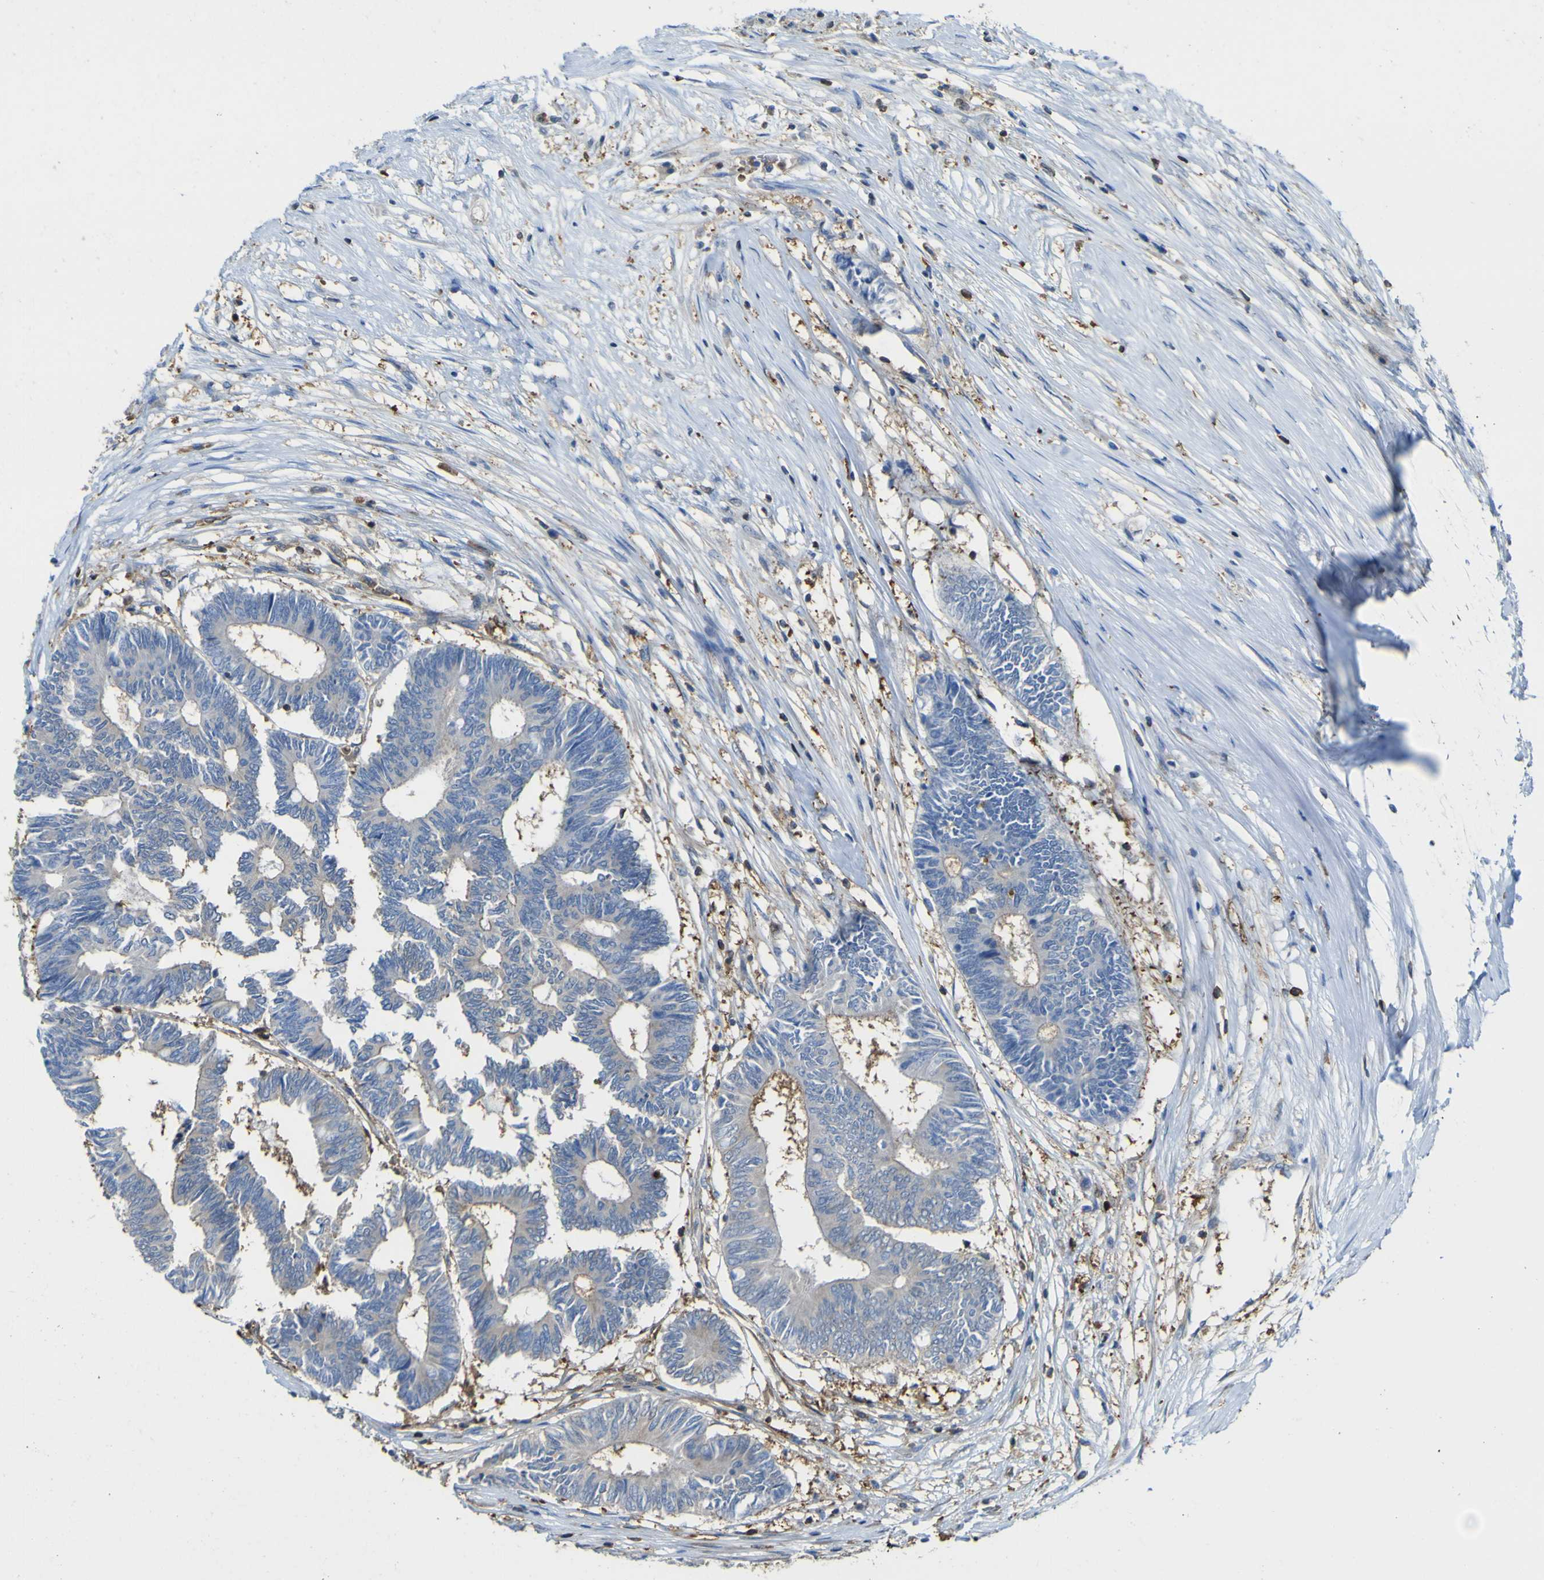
{"staining": {"intensity": "negative", "quantity": "none", "location": "none"}, "tissue": "colorectal cancer", "cell_type": "Tumor cells", "image_type": "cancer", "snomed": [{"axis": "morphology", "description": "Adenocarcinoma, NOS"}, {"axis": "topography", "description": "Rectum"}], "caption": "Micrograph shows no protein expression in tumor cells of colorectal cancer (adenocarcinoma) tissue.", "gene": "ABHD3", "patient": {"sex": "male", "age": 63}}